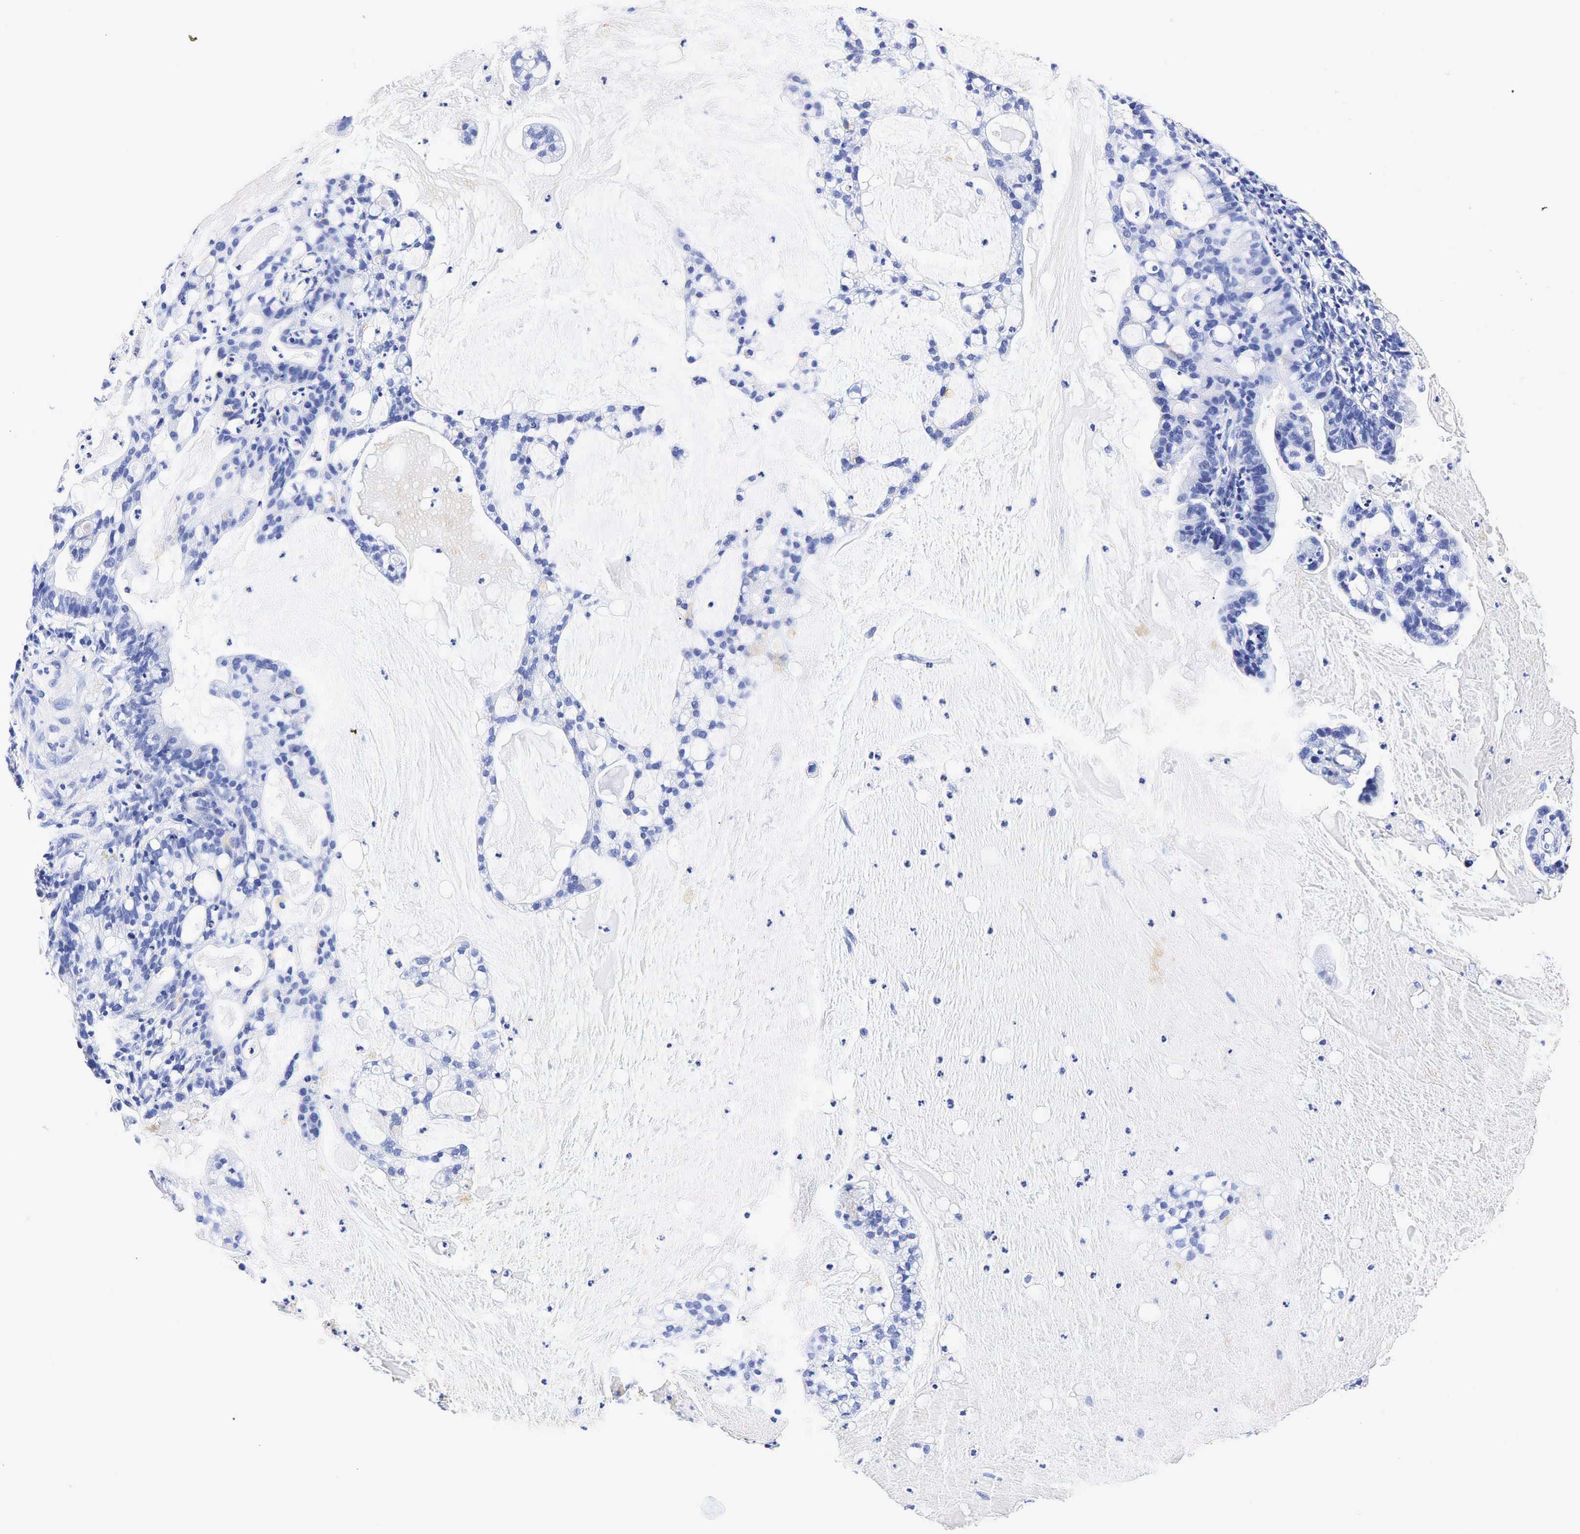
{"staining": {"intensity": "negative", "quantity": "none", "location": "none"}, "tissue": "cervical cancer", "cell_type": "Tumor cells", "image_type": "cancer", "snomed": [{"axis": "morphology", "description": "Adenocarcinoma, NOS"}, {"axis": "topography", "description": "Cervix"}], "caption": "Tumor cells are negative for brown protein staining in cervical adenocarcinoma. (Brightfield microscopy of DAB (3,3'-diaminobenzidine) IHC at high magnification).", "gene": "KLK3", "patient": {"sex": "female", "age": 41}}